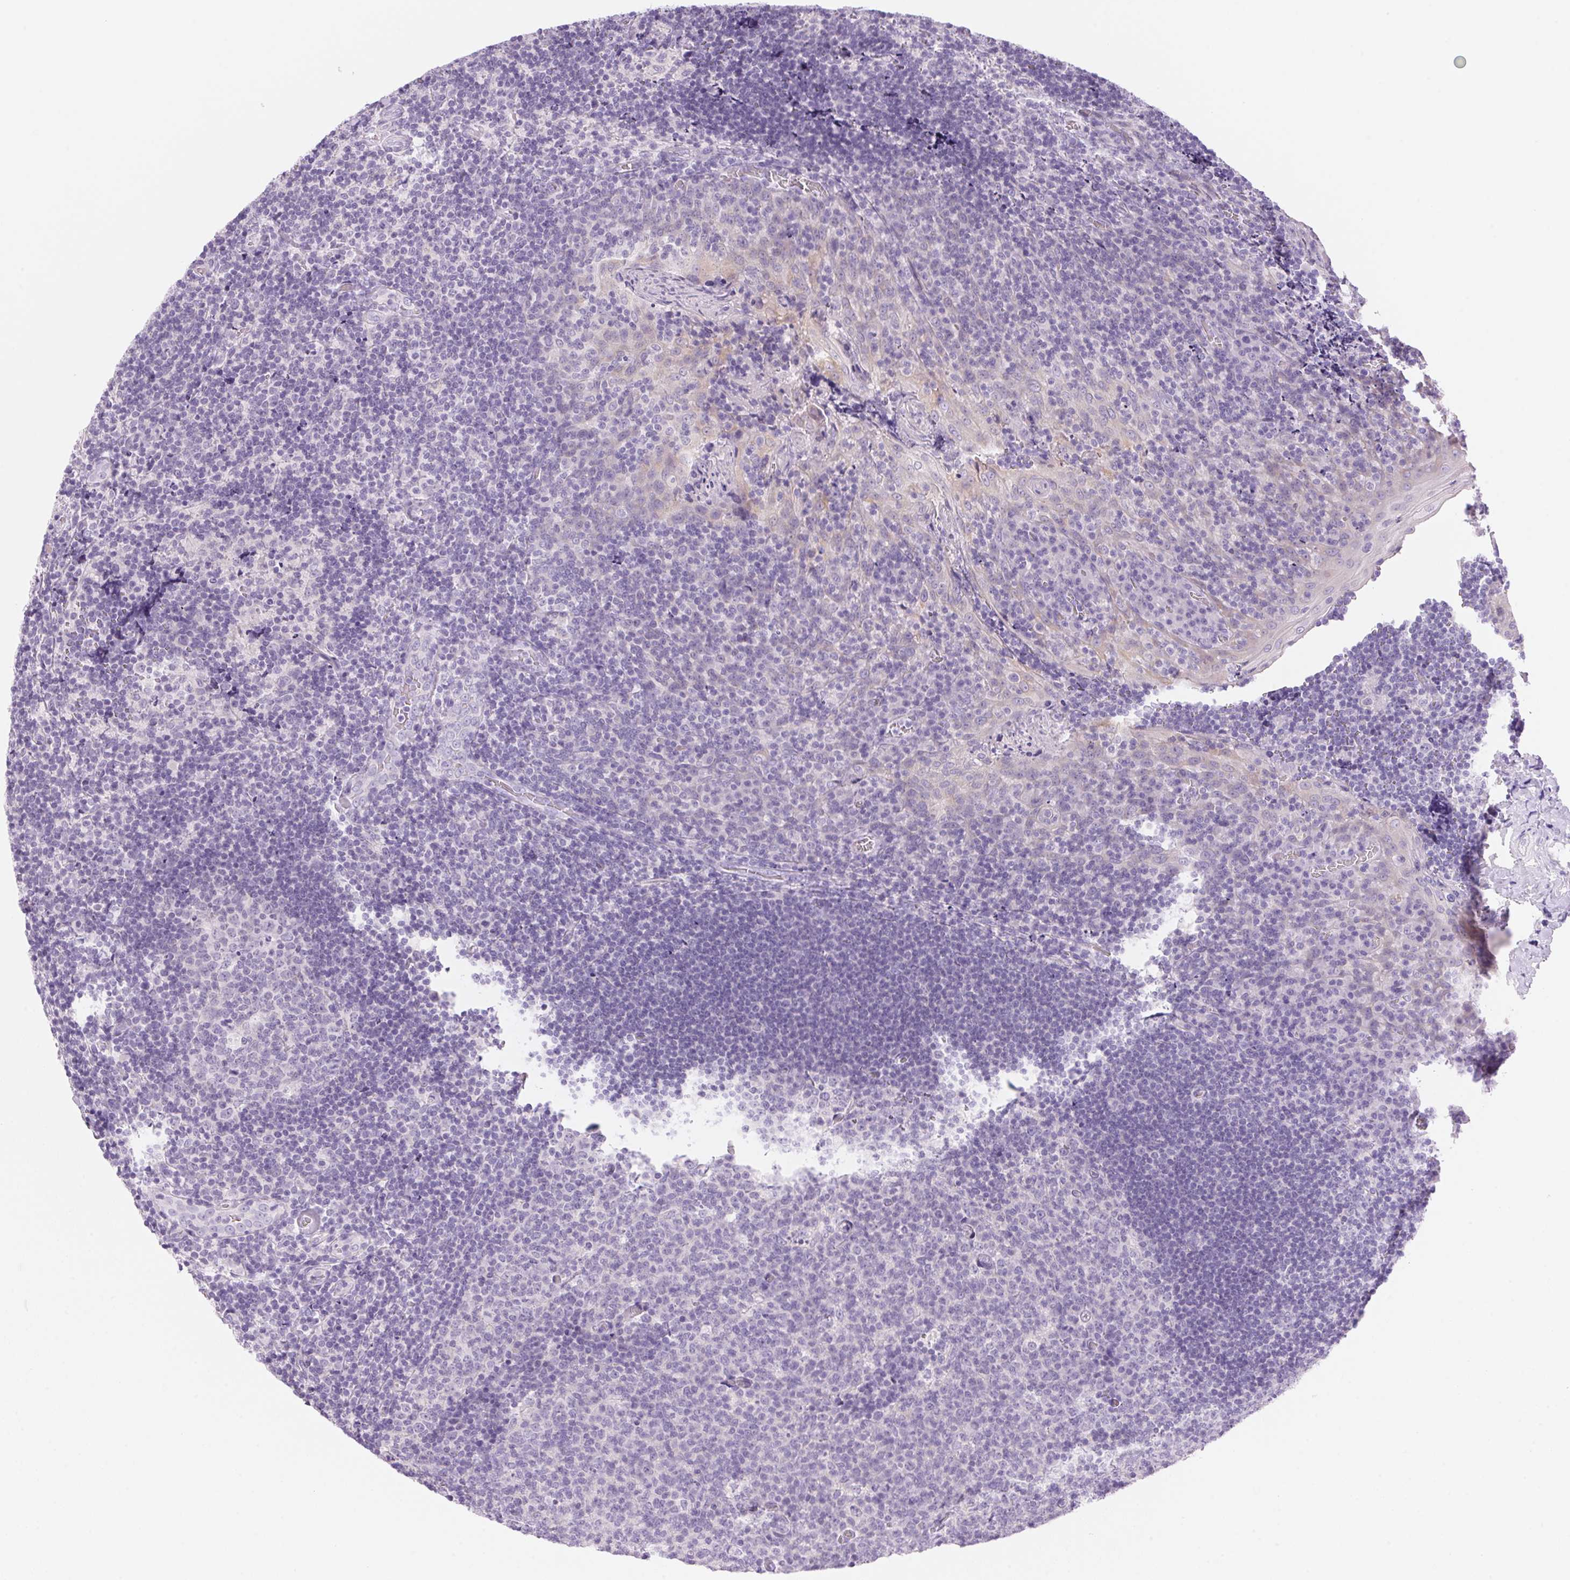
{"staining": {"intensity": "negative", "quantity": "none", "location": "none"}, "tissue": "tonsil", "cell_type": "Germinal center cells", "image_type": "normal", "snomed": [{"axis": "morphology", "description": "Normal tissue, NOS"}, {"axis": "topography", "description": "Tonsil"}], "caption": "The immunohistochemistry photomicrograph has no significant positivity in germinal center cells of tonsil.", "gene": "DHCR24", "patient": {"sex": "male", "age": 17}}